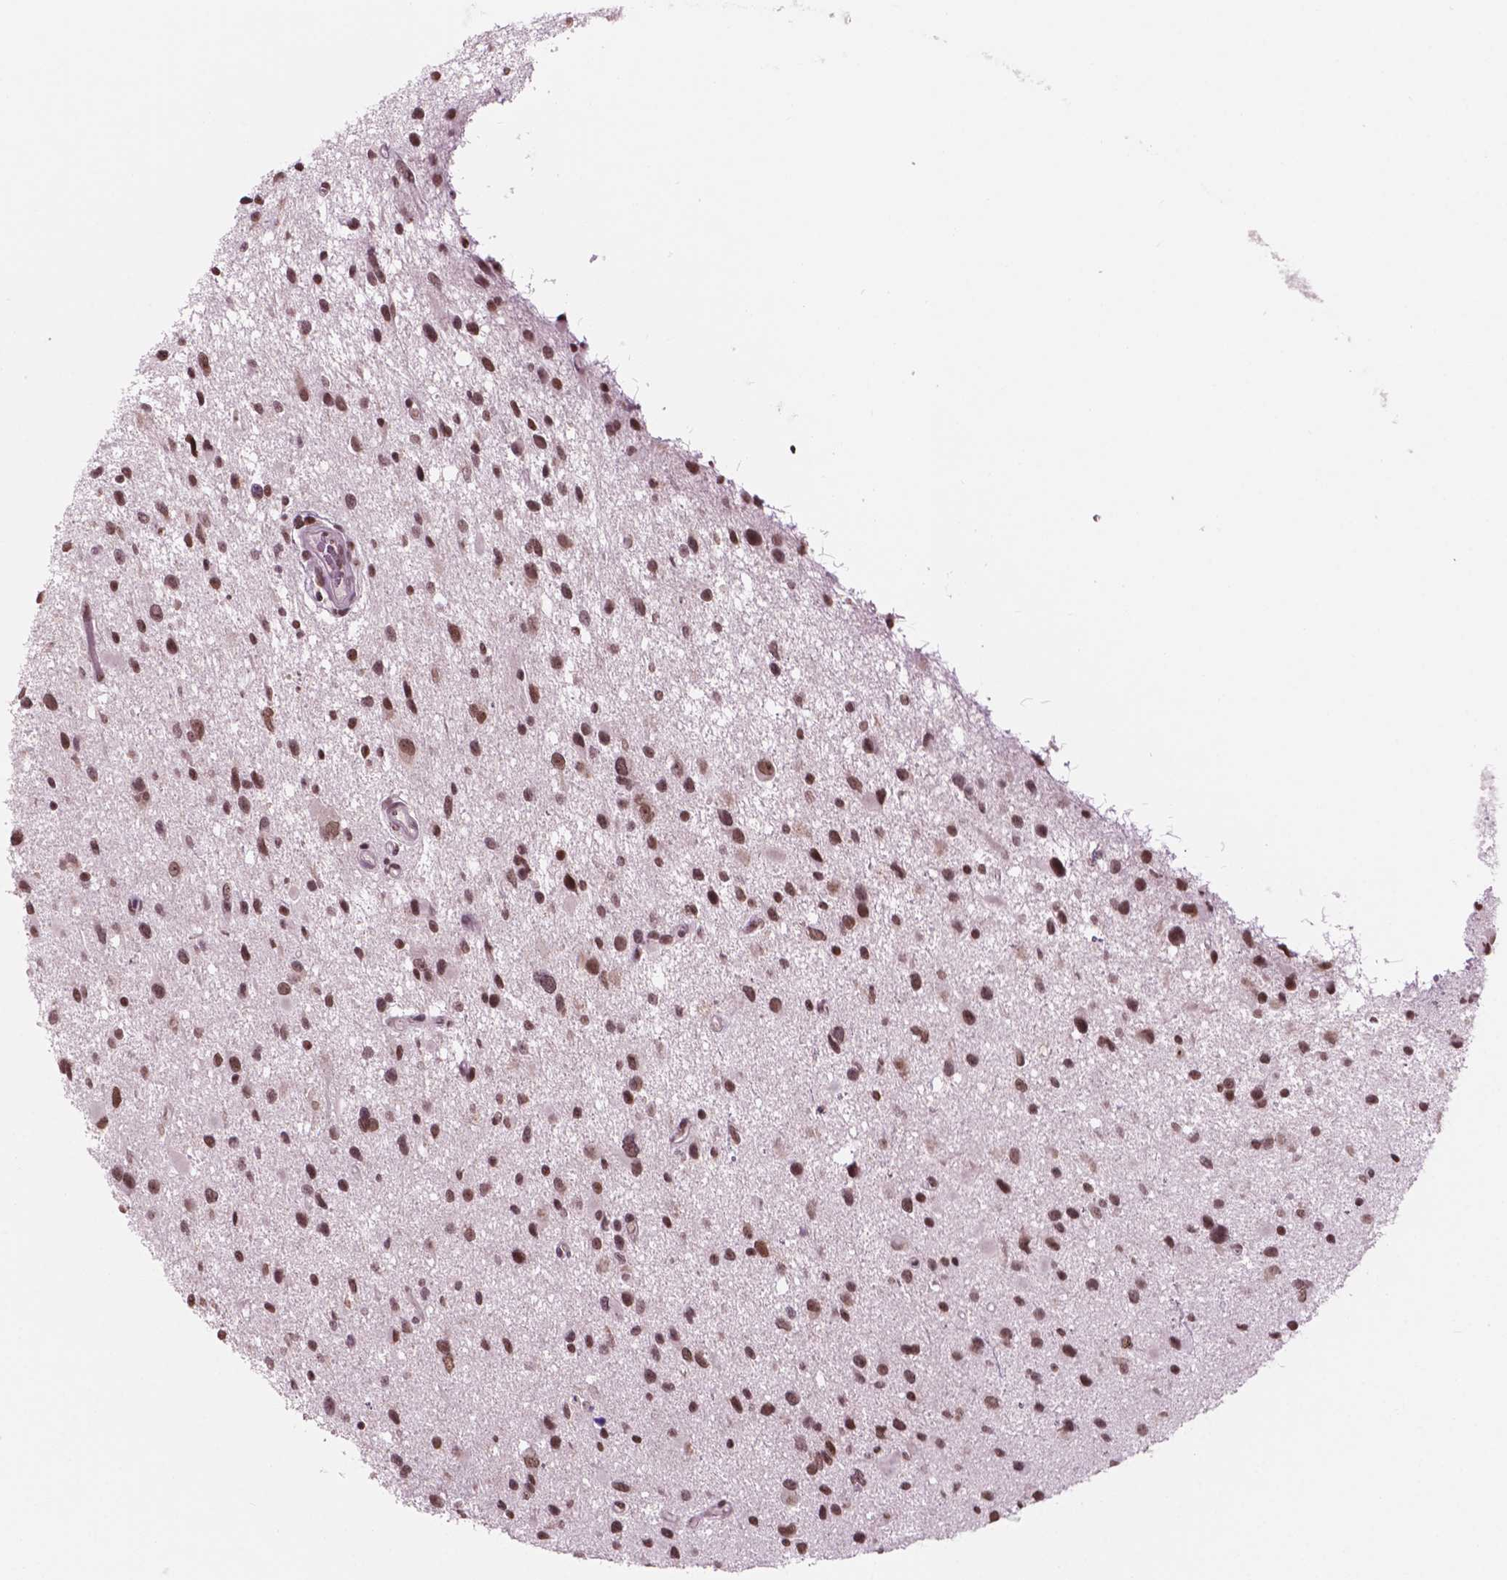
{"staining": {"intensity": "strong", "quantity": ">75%", "location": "nuclear"}, "tissue": "glioma", "cell_type": "Tumor cells", "image_type": "cancer", "snomed": [{"axis": "morphology", "description": "Glioma, malignant, Low grade"}, {"axis": "topography", "description": "Brain"}], "caption": "A brown stain labels strong nuclear staining of a protein in human low-grade glioma (malignant) tumor cells.", "gene": "POLR2E", "patient": {"sex": "female", "age": 32}}